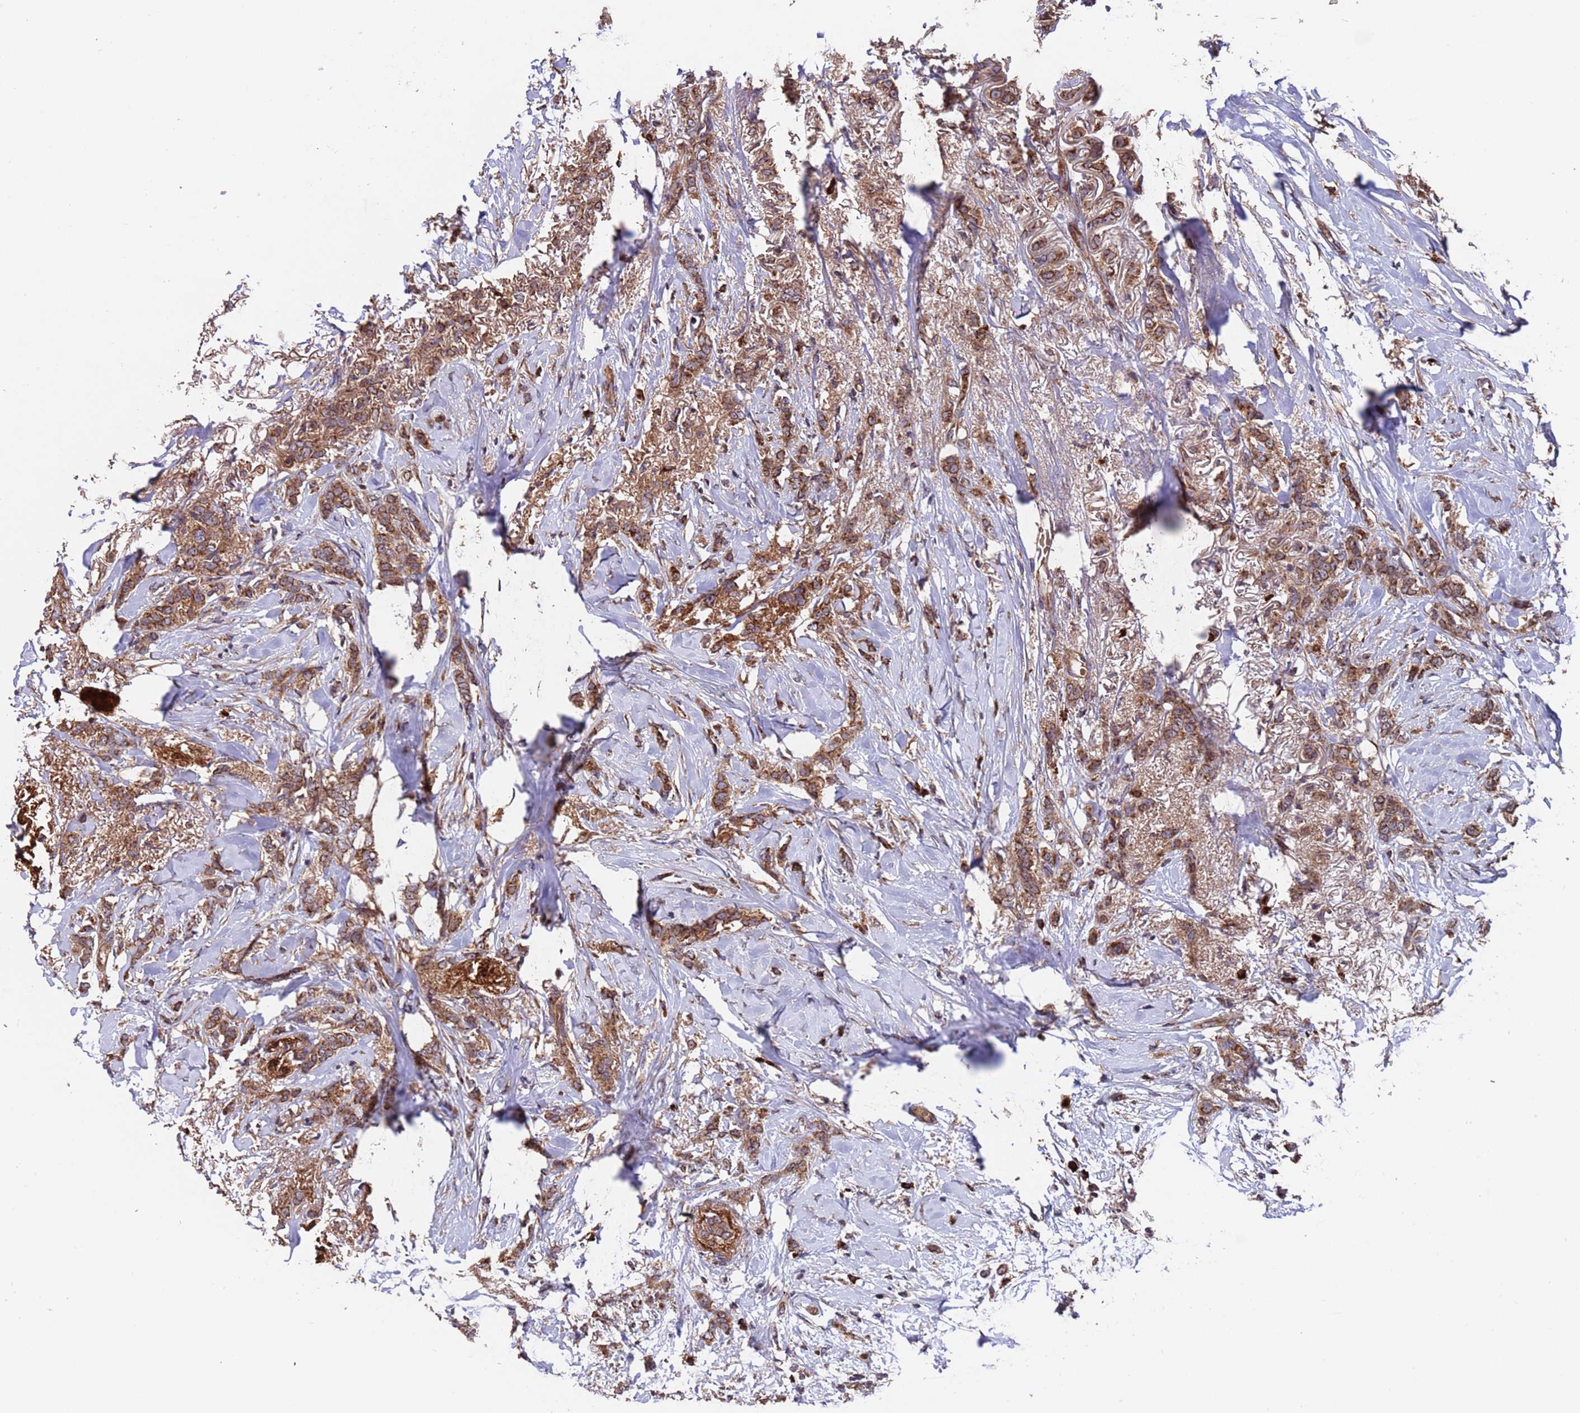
{"staining": {"intensity": "moderate", "quantity": ">75%", "location": "cytoplasmic/membranous"}, "tissue": "breast cancer", "cell_type": "Tumor cells", "image_type": "cancer", "snomed": [{"axis": "morphology", "description": "Duct carcinoma"}, {"axis": "topography", "description": "Breast"}], "caption": "Tumor cells exhibit medium levels of moderate cytoplasmic/membranous expression in approximately >75% of cells in breast cancer (invasive ductal carcinoma).", "gene": "TSR3", "patient": {"sex": "female", "age": 72}}